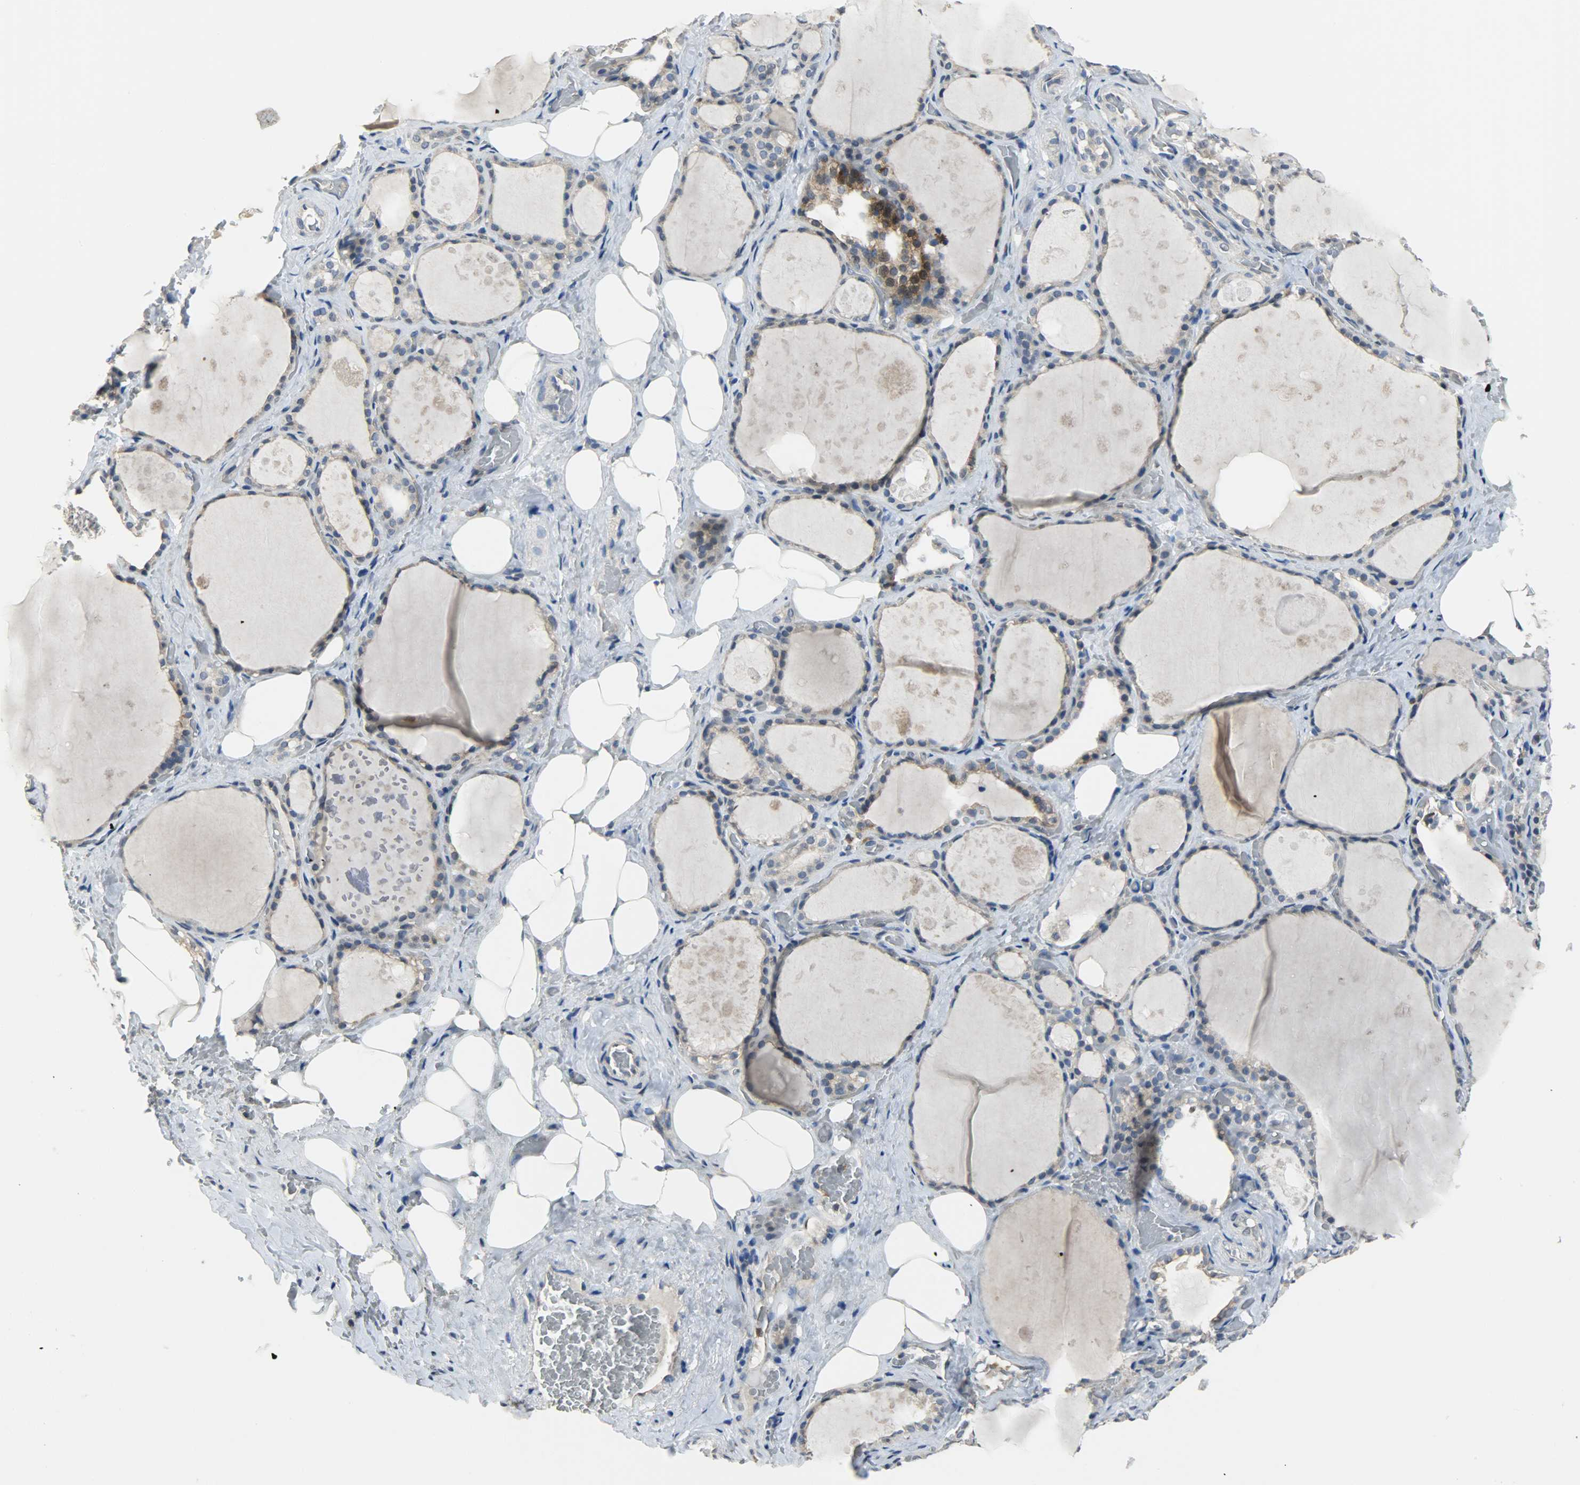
{"staining": {"intensity": "moderate", "quantity": "25%-75%", "location": "cytoplasmic/membranous"}, "tissue": "thyroid gland", "cell_type": "Glandular cells", "image_type": "normal", "snomed": [{"axis": "morphology", "description": "Normal tissue, NOS"}, {"axis": "topography", "description": "Thyroid gland"}], "caption": "Brown immunohistochemical staining in benign human thyroid gland demonstrates moderate cytoplasmic/membranous expression in about 25%-75% of glandular cells. (DAB IHC with brightfield microscopy, high magnification).", "gene": "TRIM21", "patient": {"sex": "male", "age": 61}}